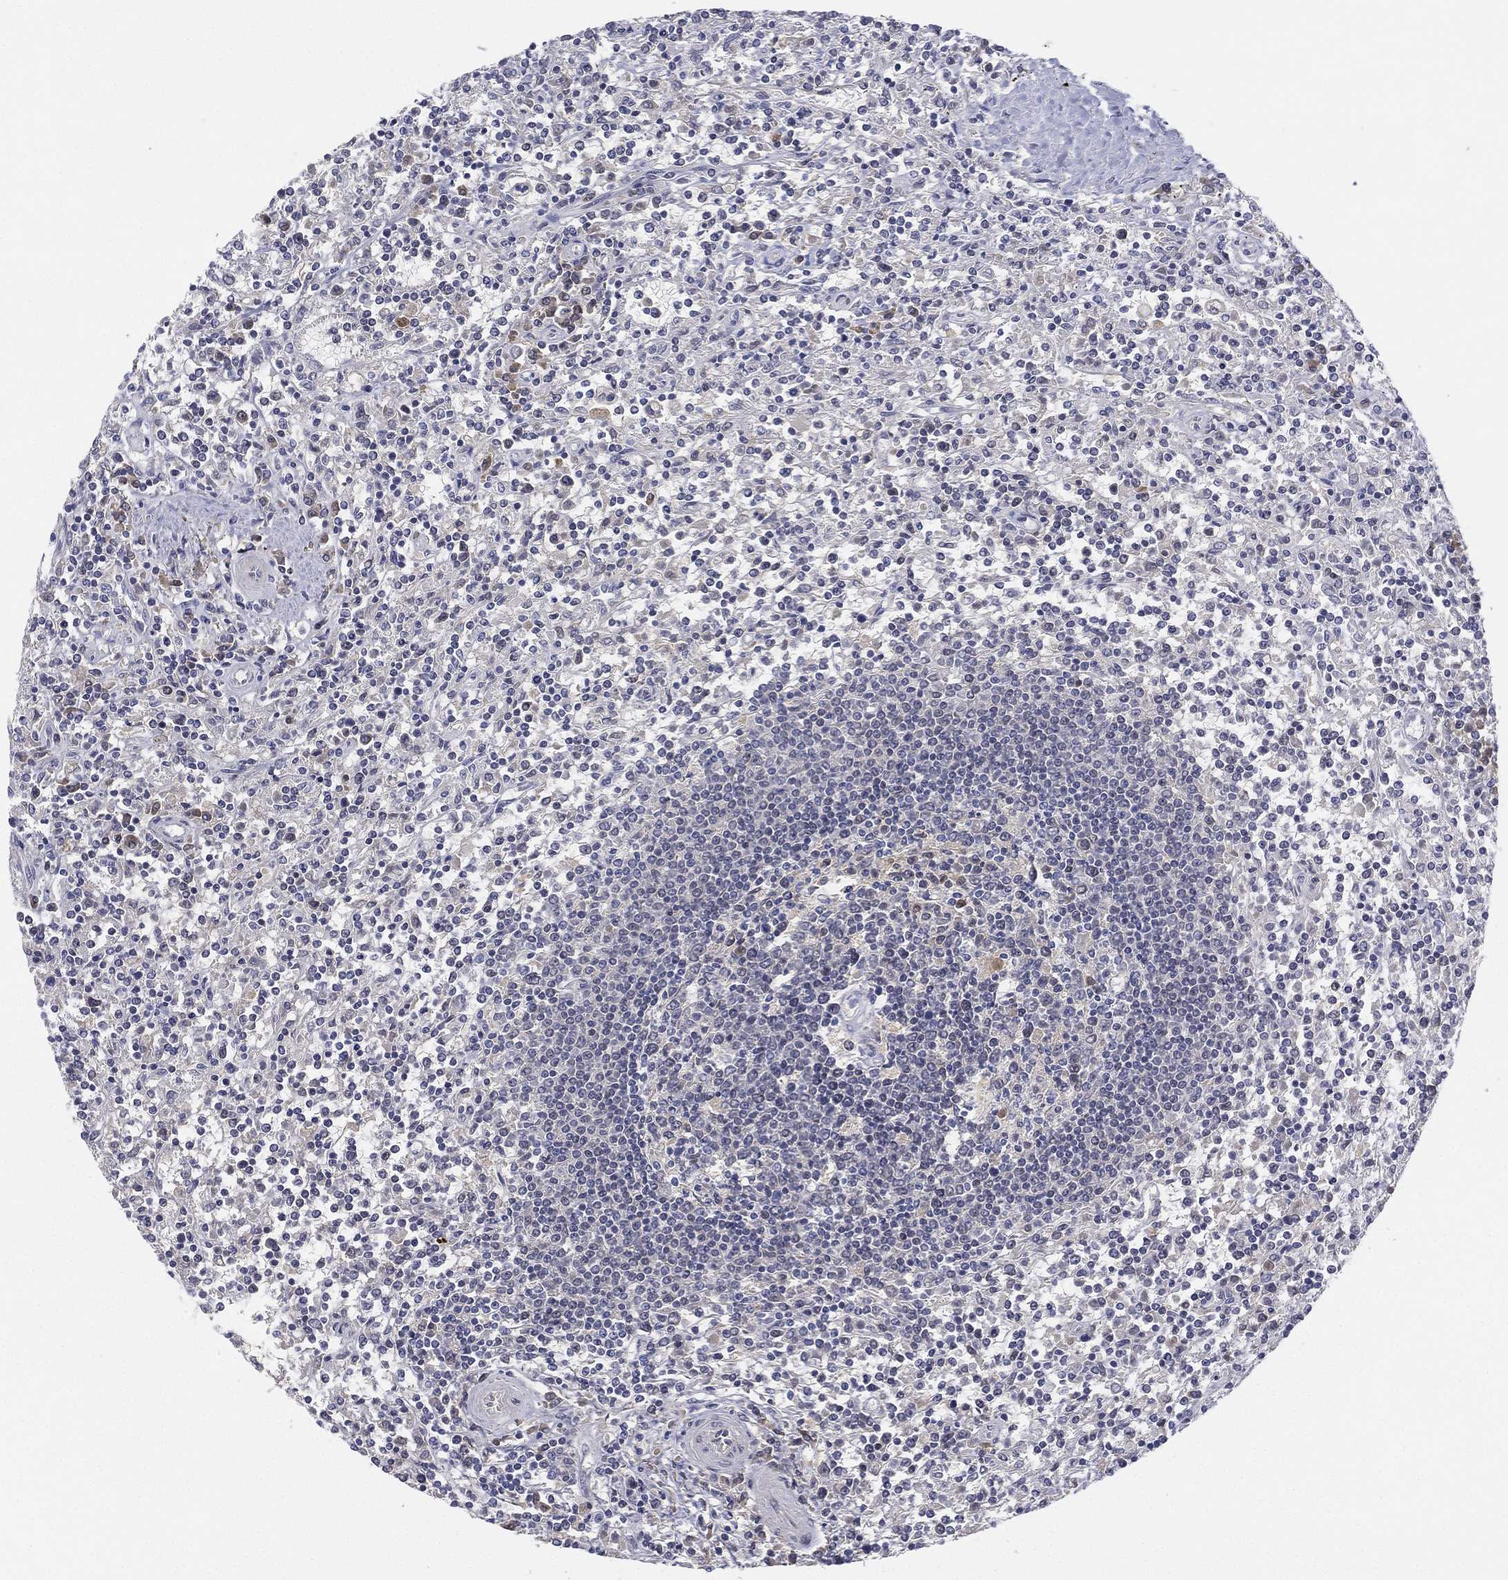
{"staining": {"intensity": "negative", "quantity": "none", "location": "none"}, "tissue": "lymphoma", "cell_type": "Tumor cells", "image_type": "cancer", "snomed": [{"axis": "morphology", "description": "Malignant lymphoma, non-Hodgkin's type, Low grade"}, {"axis": "topography", "description": "Spleen"}], "caption": "Tumor cells are negative for protein expression in human lymphoma. (Immunohistochemistry, brightfield microscopy, high magnification).", "gene": "MS4A8", "patient": {"sex": "male", "age": 62}}